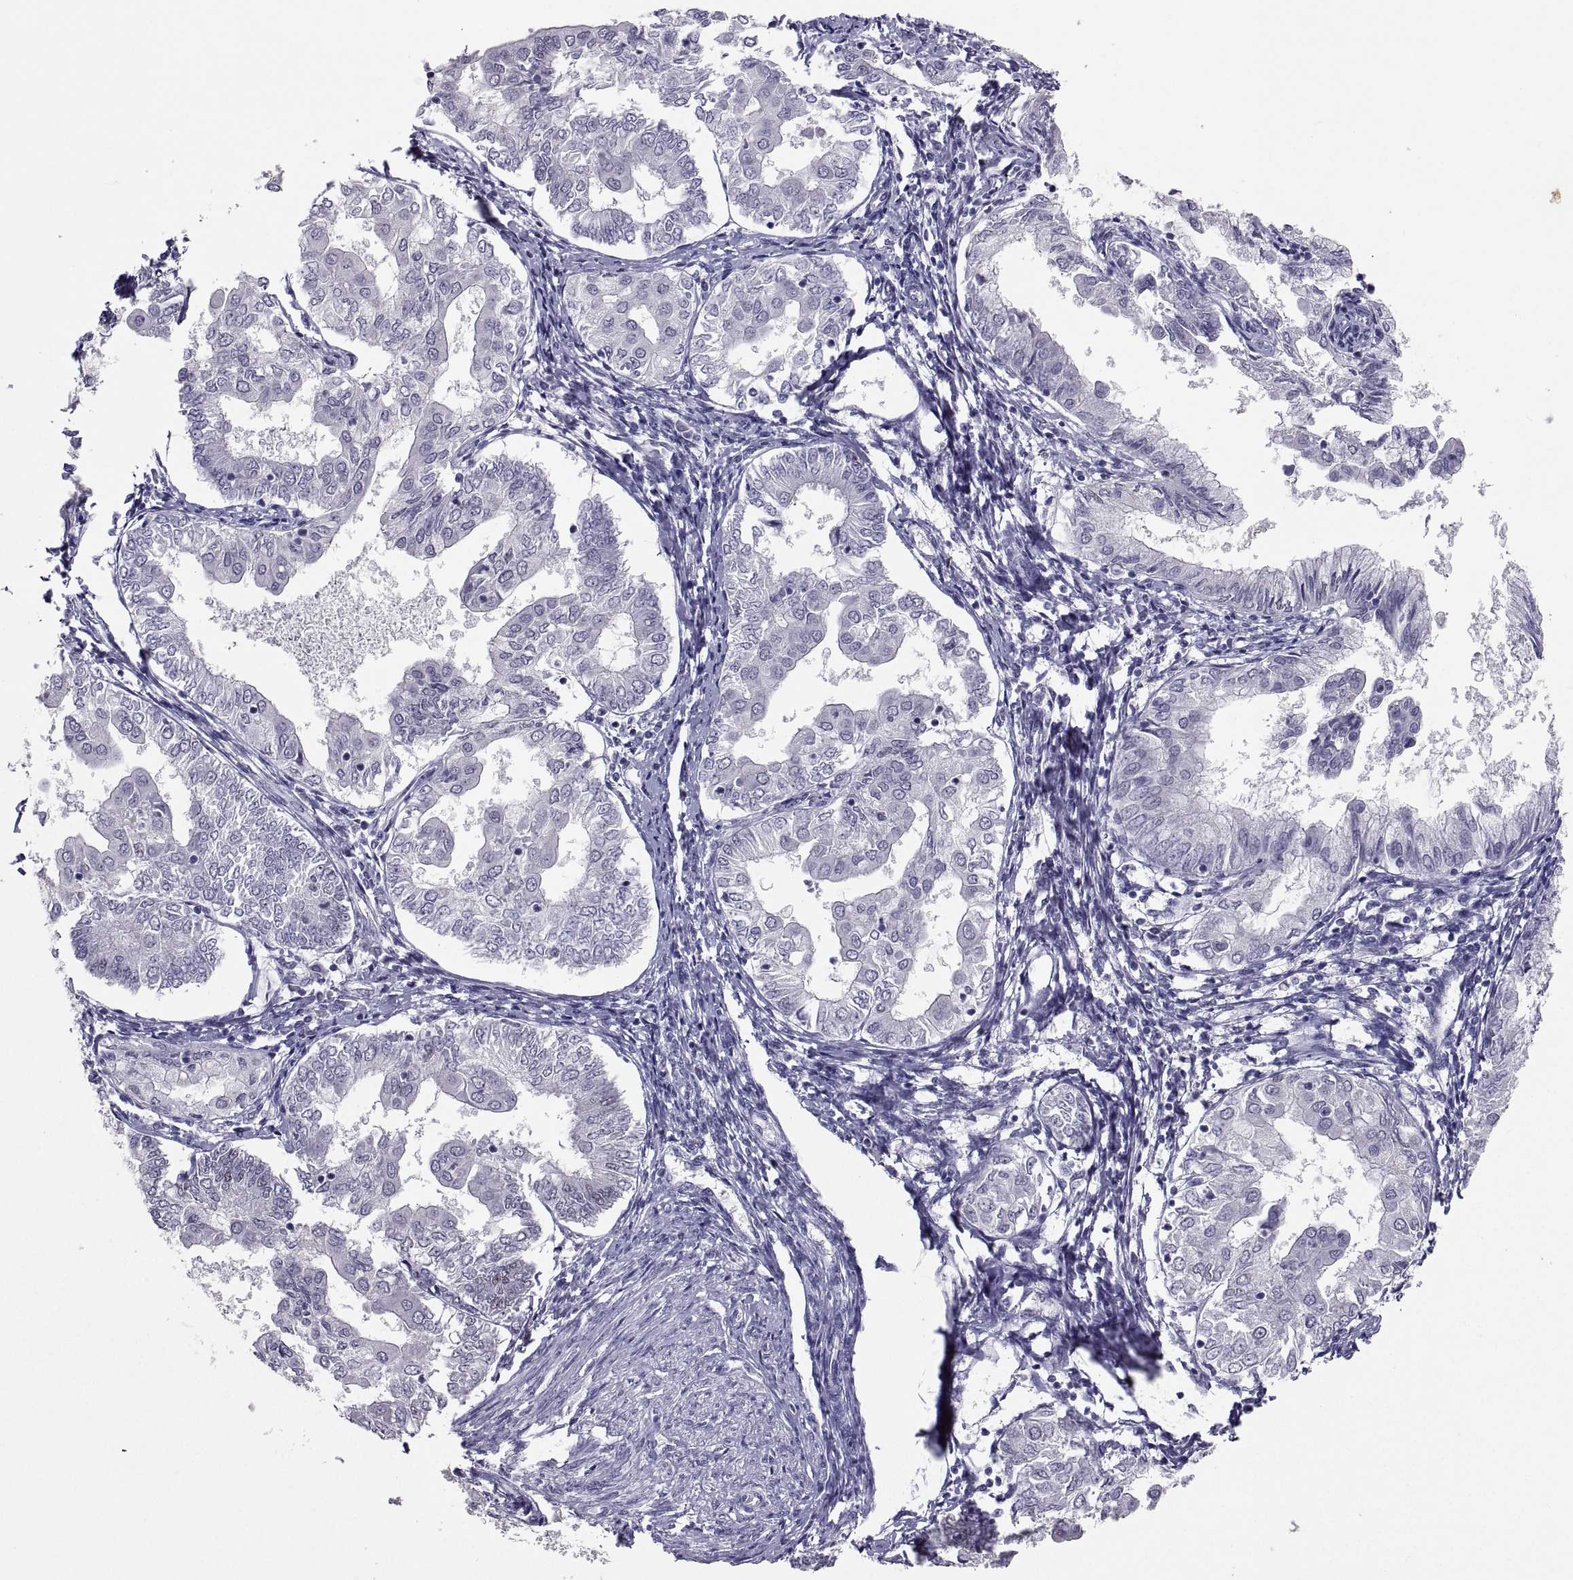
{"staining": {"intensity": "negative", "quantity": "none", "location": "none"}, "tissue": "endometrial cancer", "cell_type": "Tumor cells", "image_type": "cancer", "snomed": [{"axis": "morphology", "description": "Adenocarcinoma, NOS"}, {"axis": "topography", "description": "Endometrium"}], "caption": "An image of endometrial cancer (adenocarcinoma) stained for a protein demonstrates no brown staining in tumor cells.", "gene": "SOX21", "patient": {"sex": "female", "age": 68}}